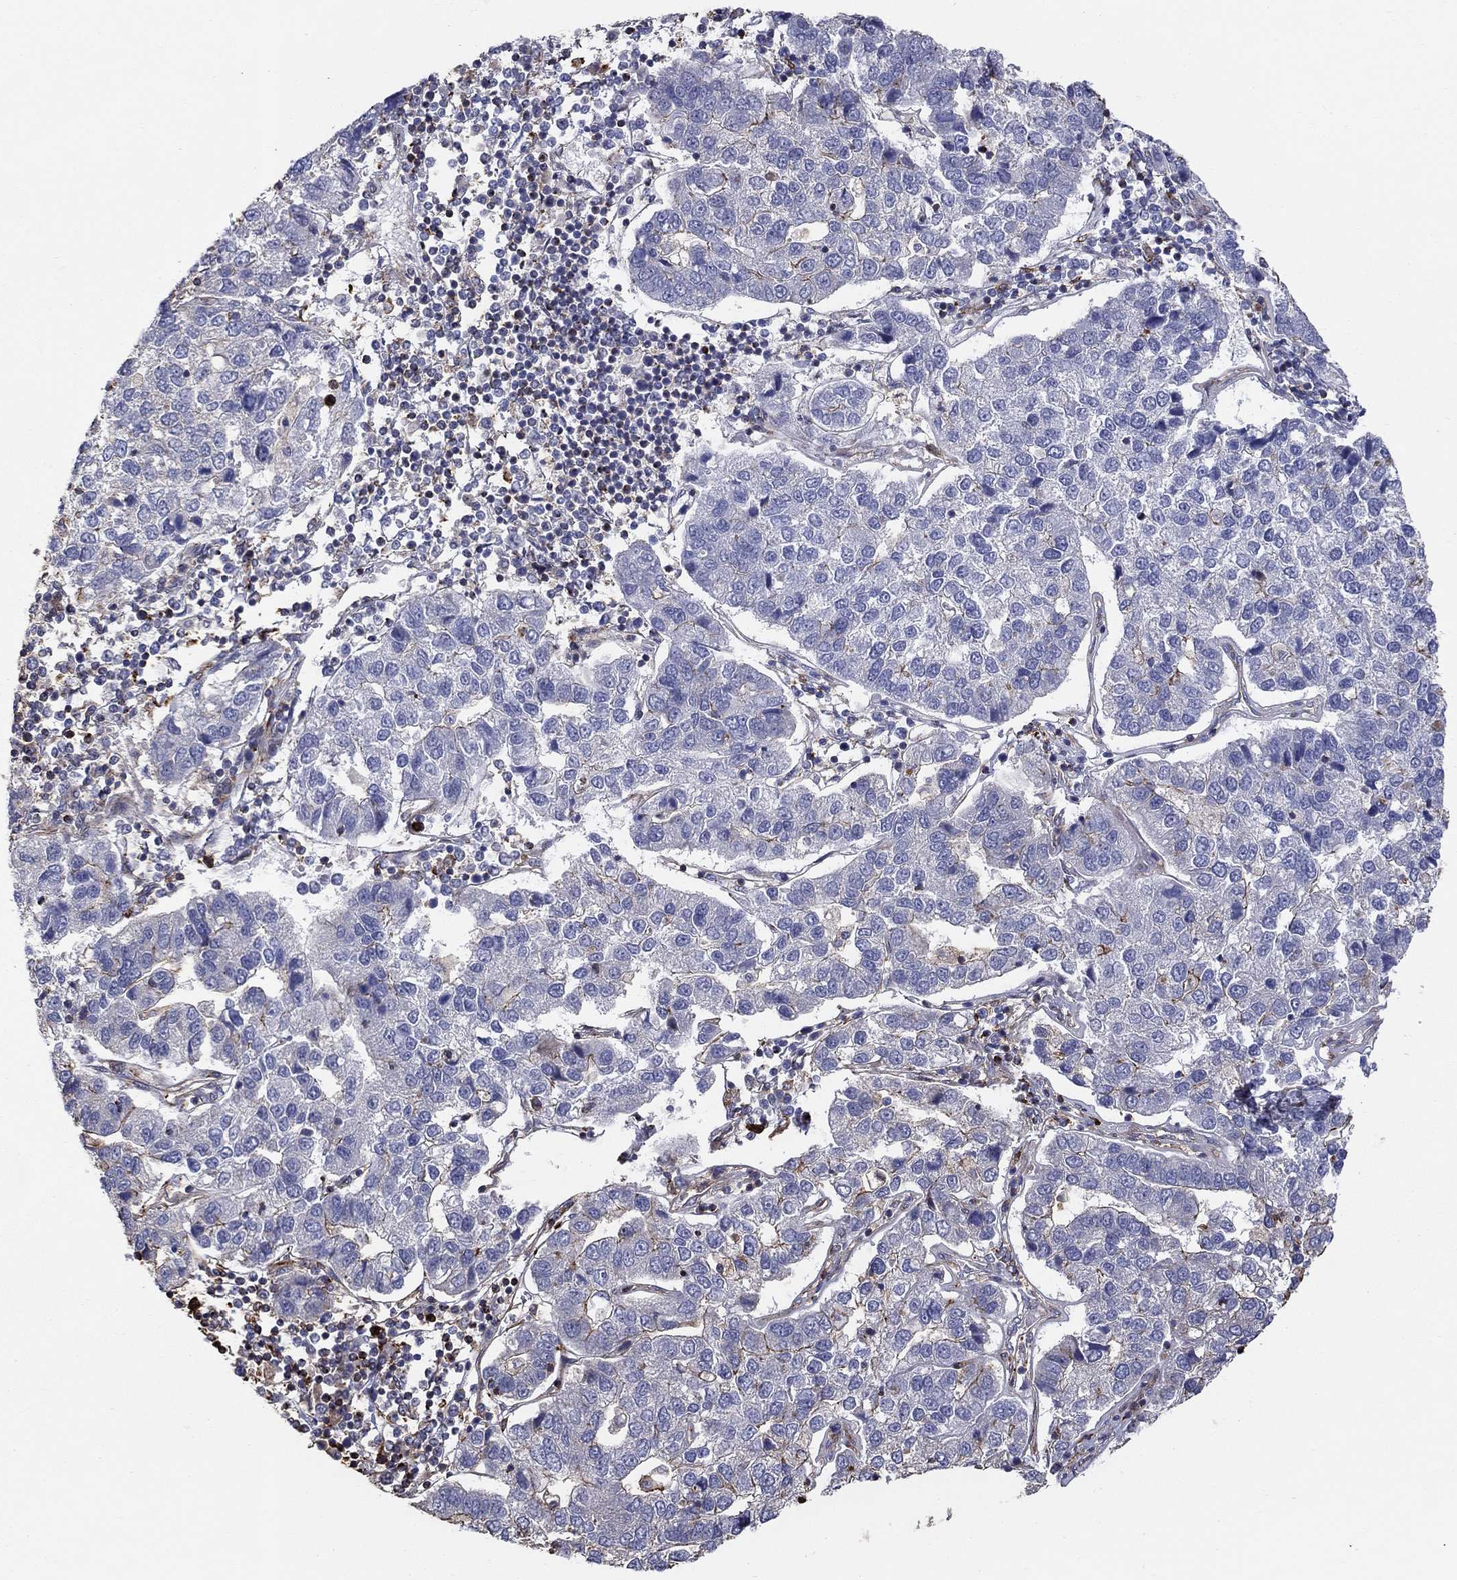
{"staining": {"intensity": "strong", "quantity": "<25%", "location": "cytoplasmic/membranous"}, "tissue": "pancreatic cancer", "cell_type": "Tumor cells", "image_type": "cancer", "snomed": [{"axis": "morphology", "description": "Adenocarcinoma, NOS"}, {"axis": "topography", "description": "Pancreas"}], "caption": "Strong cytoplasmic/membranous expression for a protein is present in about <25% of tumor cells of adenocarcinoma (pancreatic) using immunohistochemistry (IHC).", "gene": "NPHP1", "patient": {"sex": "female", "age": 61}}